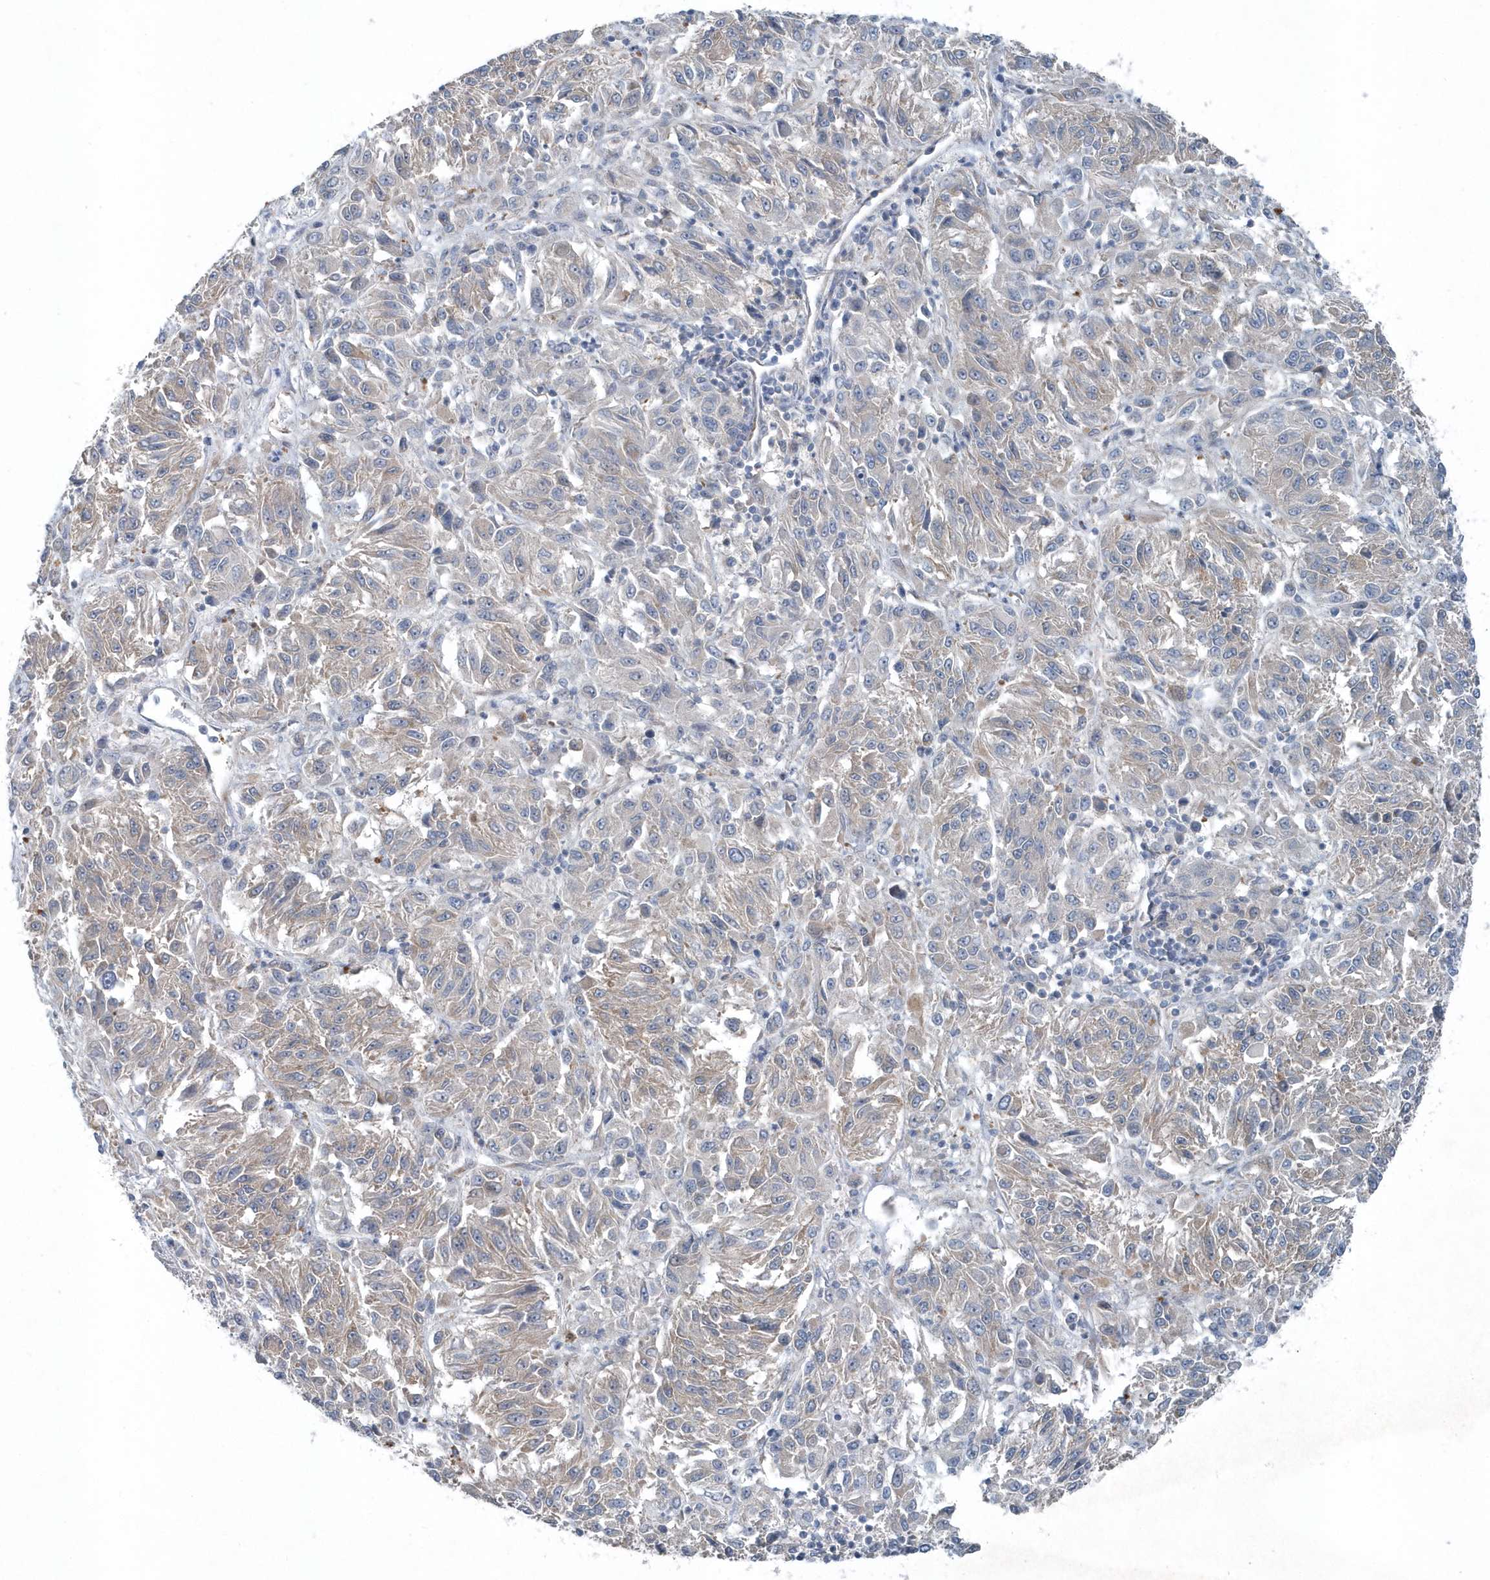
{"staining": {"intensity": "weak", "quantity": "25%-75%", "location": "cytoplasmic/membranous"}, "tissue": "melanoma", "cell_type": "Tumor cells", "image_type": "cancer", "snomed": [{"axis": "morphology", "description": "Malignant melanoma, Metastatic site"}, {"axis": "topography", "description": "Lung"}], "caption": "Tumor cells reveal low levels of weak cytoplasmic/membranous positivity in about 25%-75% of cells in human malignant melanoma (metastatic site). Ihc stains the protein in brown and the nuclei are stained blue.", "gene": "MCC", "patient": {"sex": "male", "age": 64}}